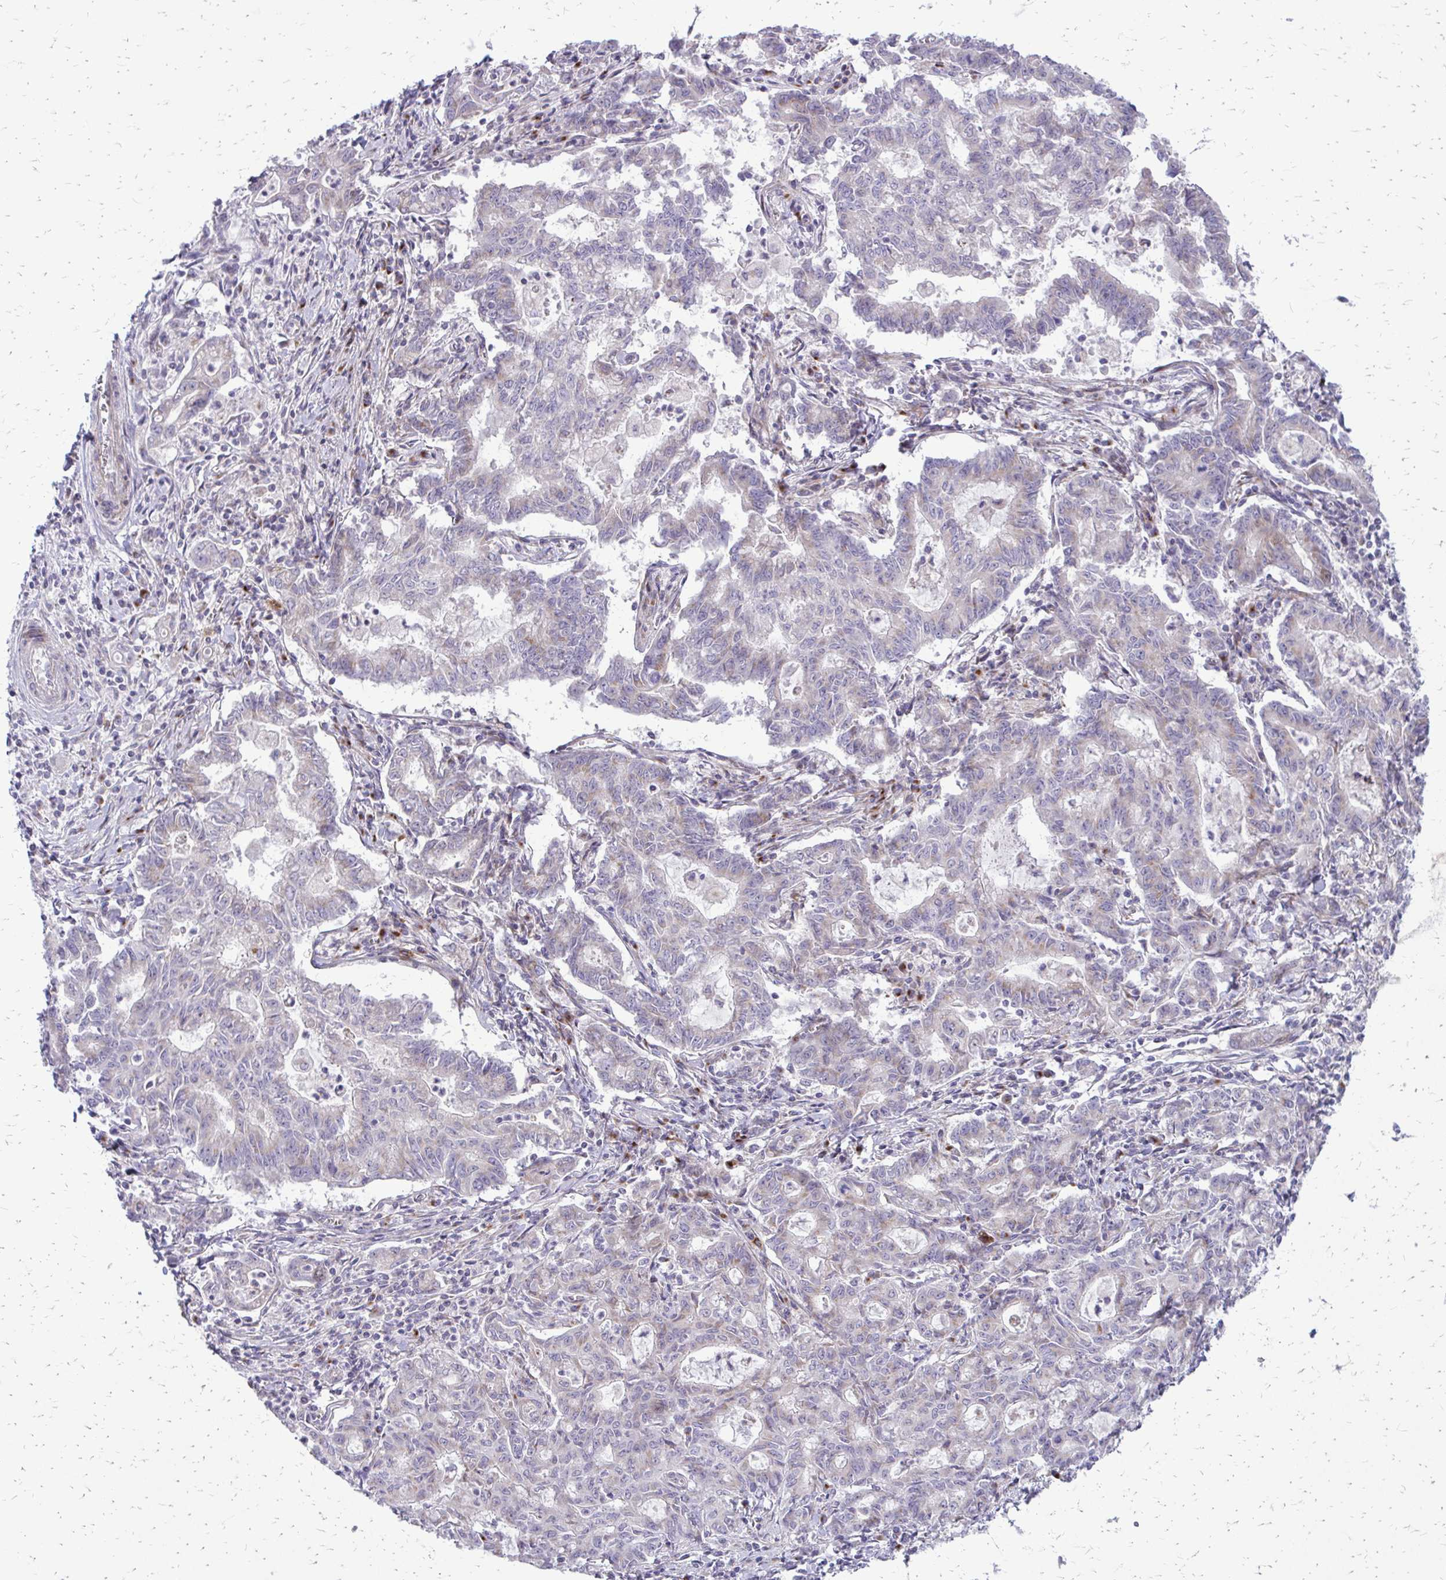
{"staining": {"intensity": "negative", "quantity": "none", "location": "none"}, "tissue": "stomach cancer", "cell_type": "Tumor cells", "image_type": "cancer", "snomed": [{"axis": "morphology", "description": "Adenocarcinoma, NOS"}, {"axis": "topography", "description": "Stomach, upper"}], "caption": "A high-resolution histopathology image shows immunohistochemistry (IHC) staining of adenocarcinoma (stomach), which demonstrates no significant expression in tumor cells.", "gene": "FUNDC2", "patient": {"sex": "female", "age": 79}}